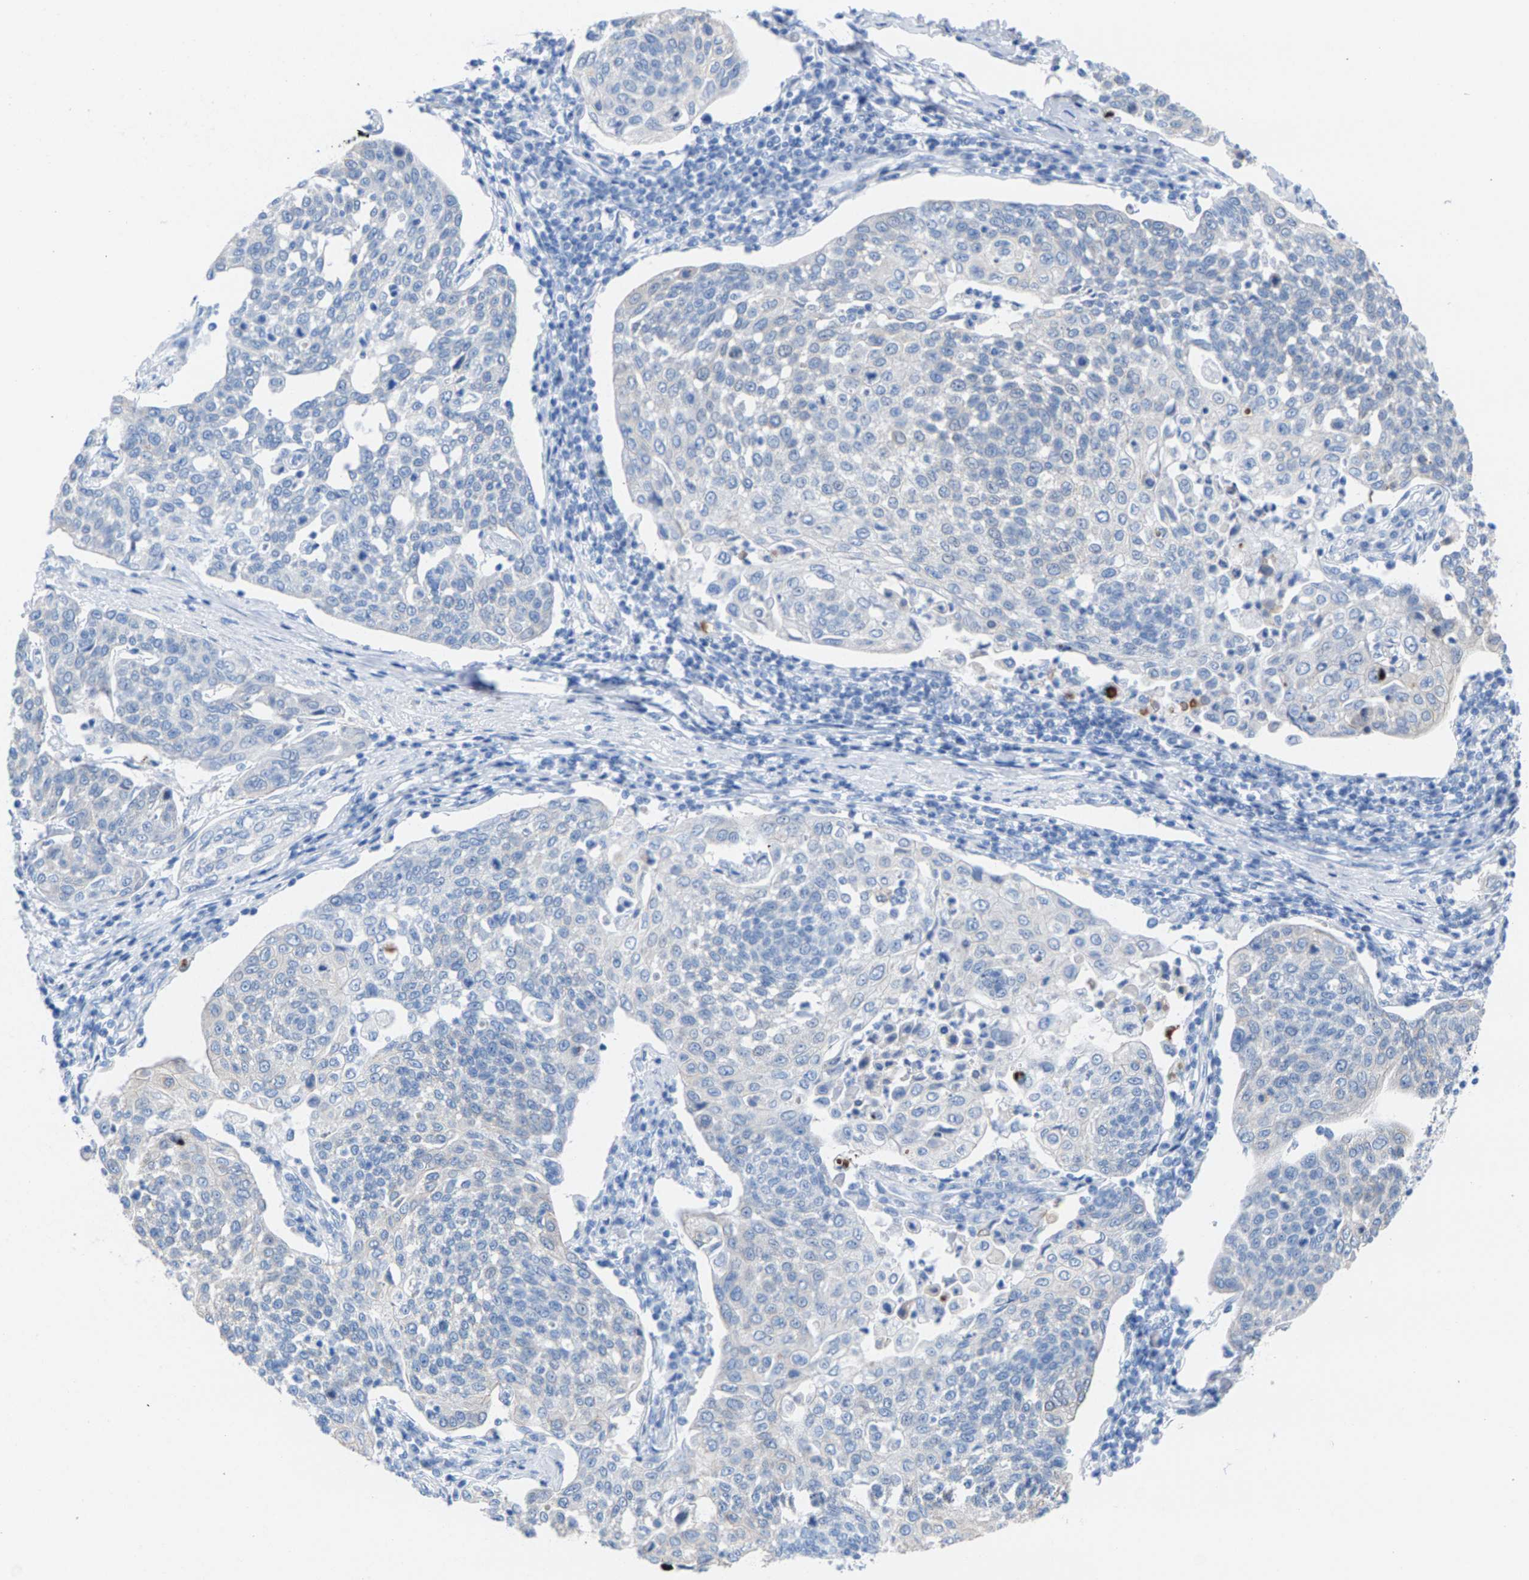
{"staining": {"intensity": "negative", "quantity": "none", "location": "none"}, "tissue": "cervical cancer", "cell_type": "Tumor cells", "image_type": "cancer", "snomed": [{"axis": "morphology", "description": "Squamous cell carcinoma, NOS"}, {"axis": "topography", "description": "Cervix"}], "caption": "Squamous cell carcinoma (cervical) stained for a protein using IHC reveals no positivity tumor cells.", "gene": "CPA1", "patient": {"sex": "female", "age": 34}}